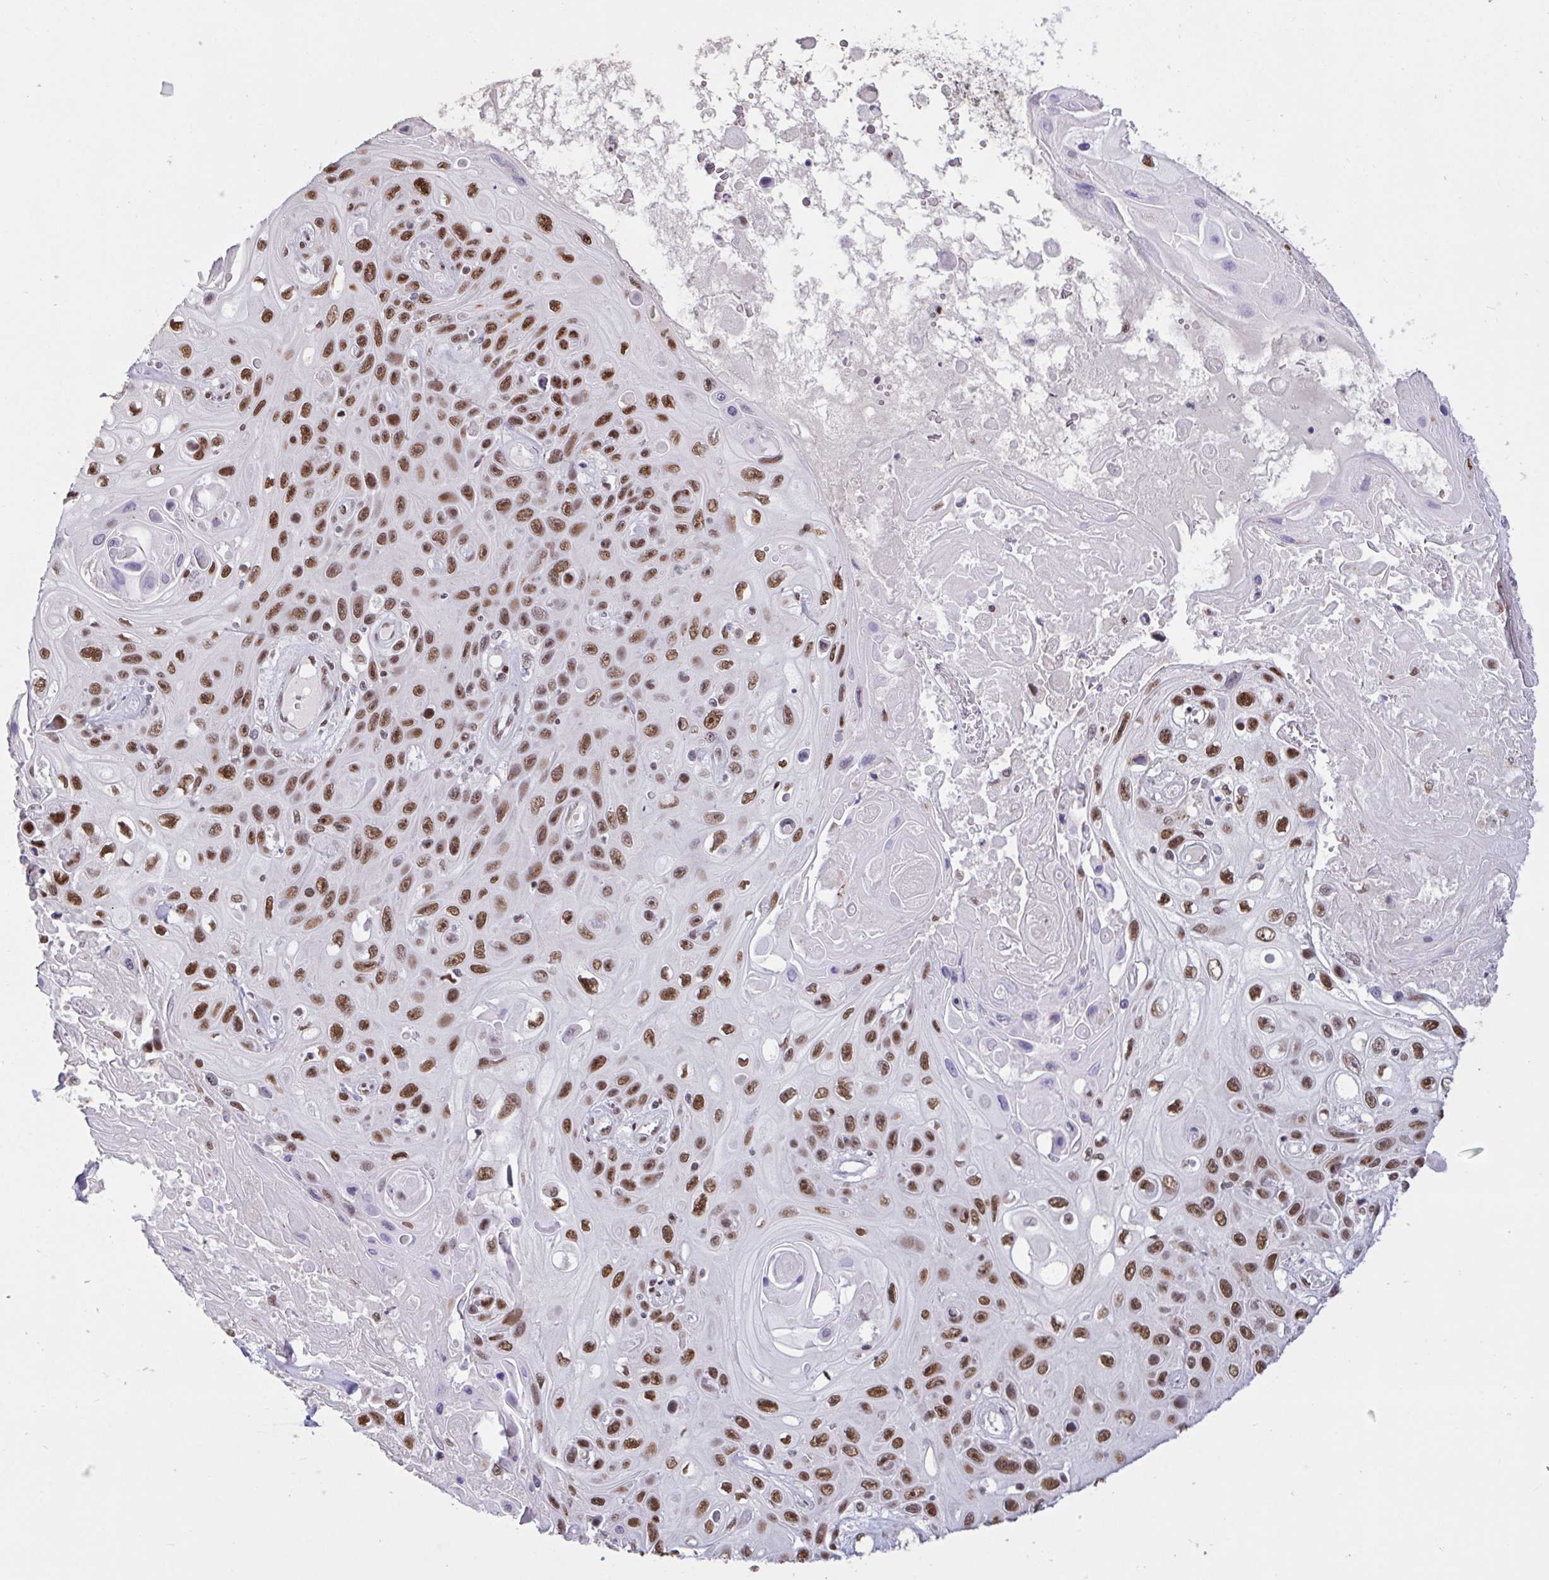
{"staining": {"intensity": "moderate", "quantity": ">75%", "location": "nuclear"}, "tissue": "skin cancer", "cell_type": "Tumor cells", "image_type": "cancer", "snomed": [{"axis": "morphology", "description": "Squamous cell carcinoma, NOS"}, {"axis": "topography", "description": "Skin"}], "caption": "This photomicrograph displays IHC staining of squamous cell carcinoma (skin), with medium moderate nuclear staining in approximately >75% of tumor cells.", "gene": "CBFA2T2", "patient": {"sex": "male", "age": 82}}